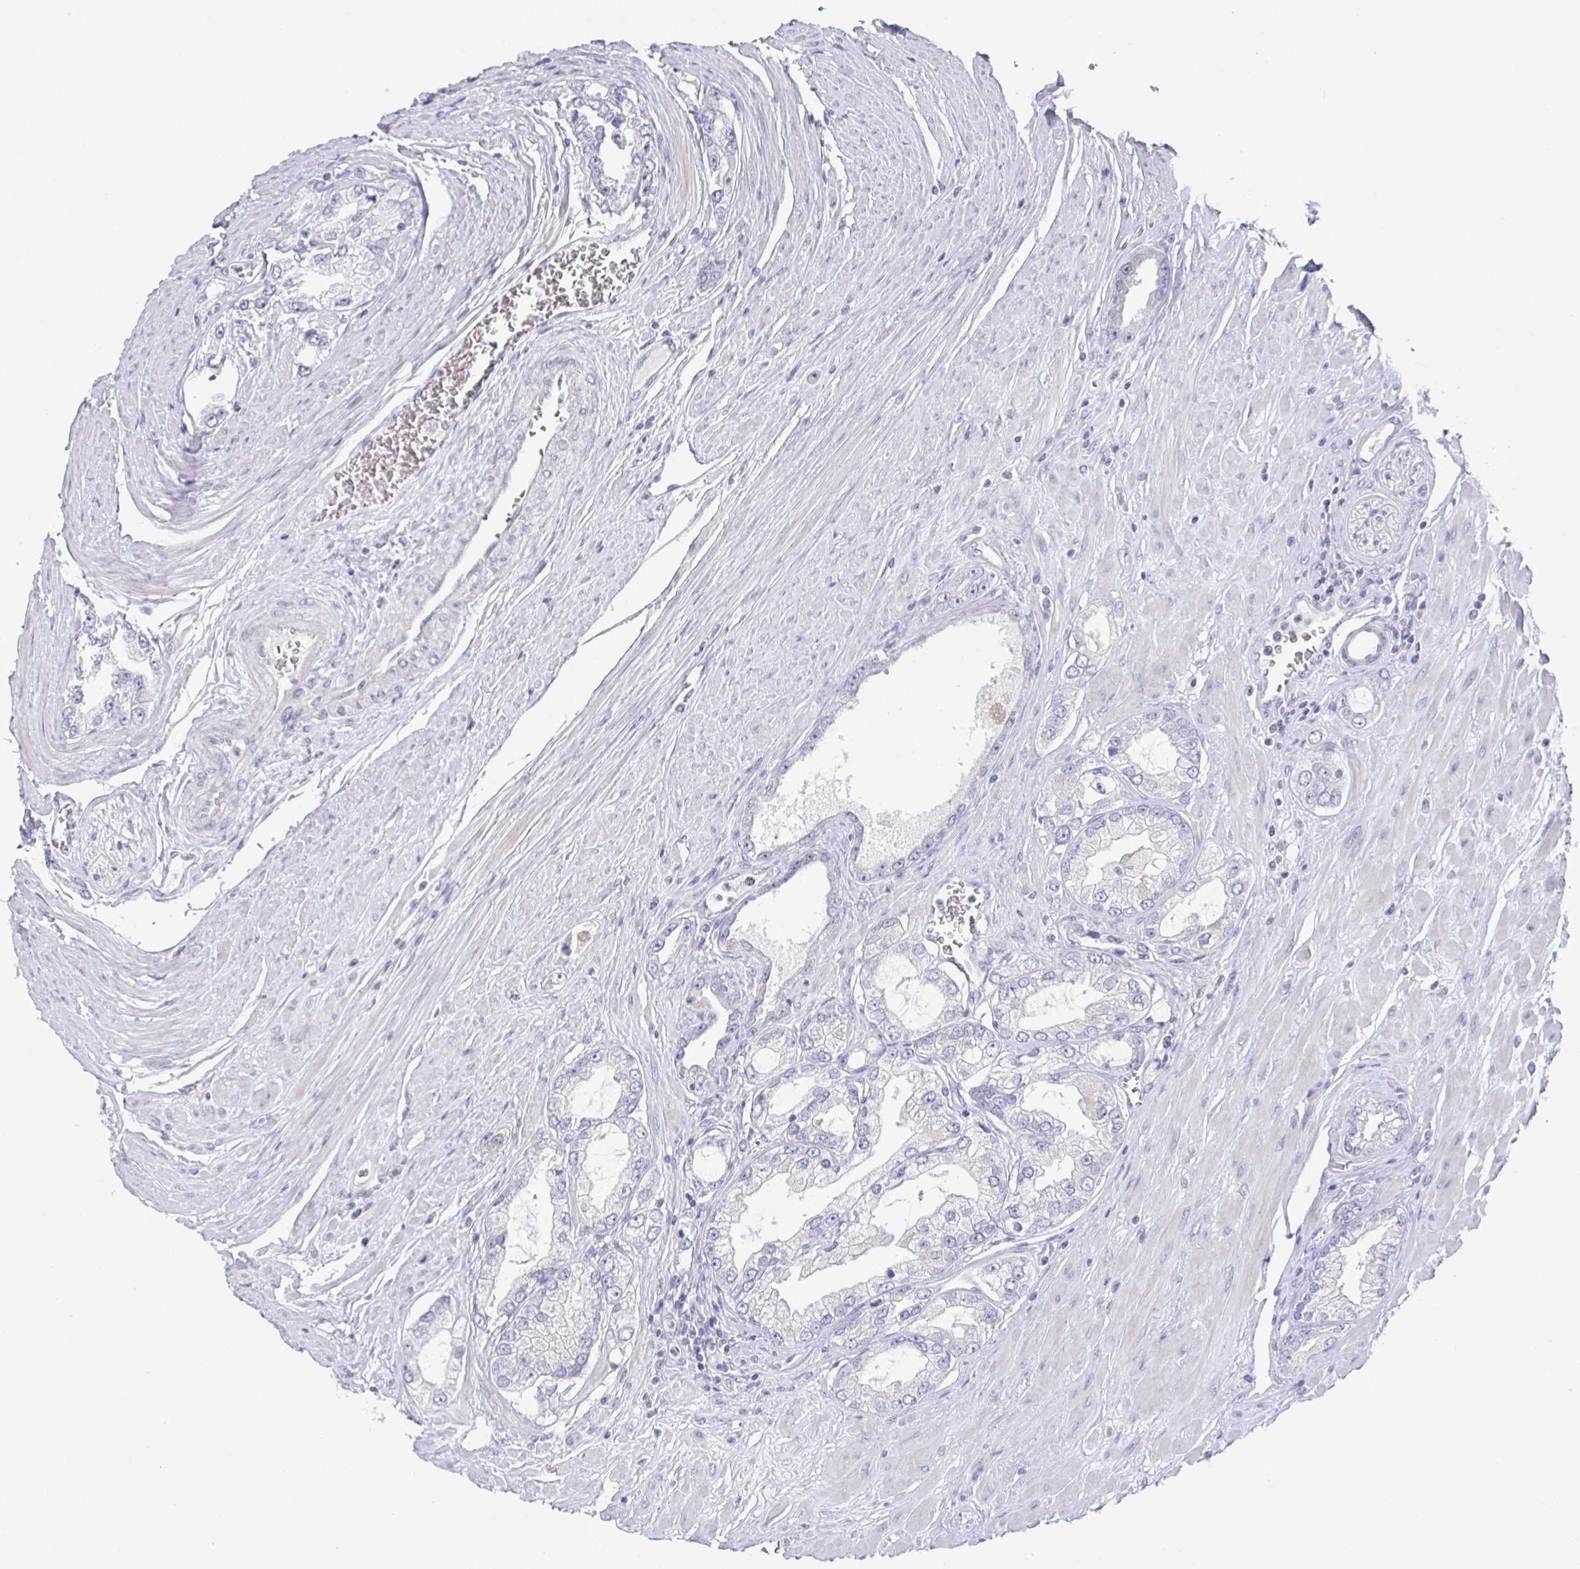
{"staining": {"intensity": "negative", "quantity": "none", "location": "none"}, "tissue": "prostate cancer", "cell_type": "Tumor cells", "image_type": "cancer", "snomed": [{"axis": "morphology", "description": "Adenocarcinoma, High grade"}, {"axis": "topography", "description": "Prostate"}], "caption": "This micrograph is of prostate high-grade adenocarcinoma stained with IHC to label a protein in brown with the nuclei are counter-stained blue. There is no positivity in tumor cells. The staining is performed using DAB (3,3'-diaminobenzidine) brown chromogen with nuclei counter-stained in using hematoxylin.", "gene": "PTPRD", "patient": {"sex": "male", "age": 66}}